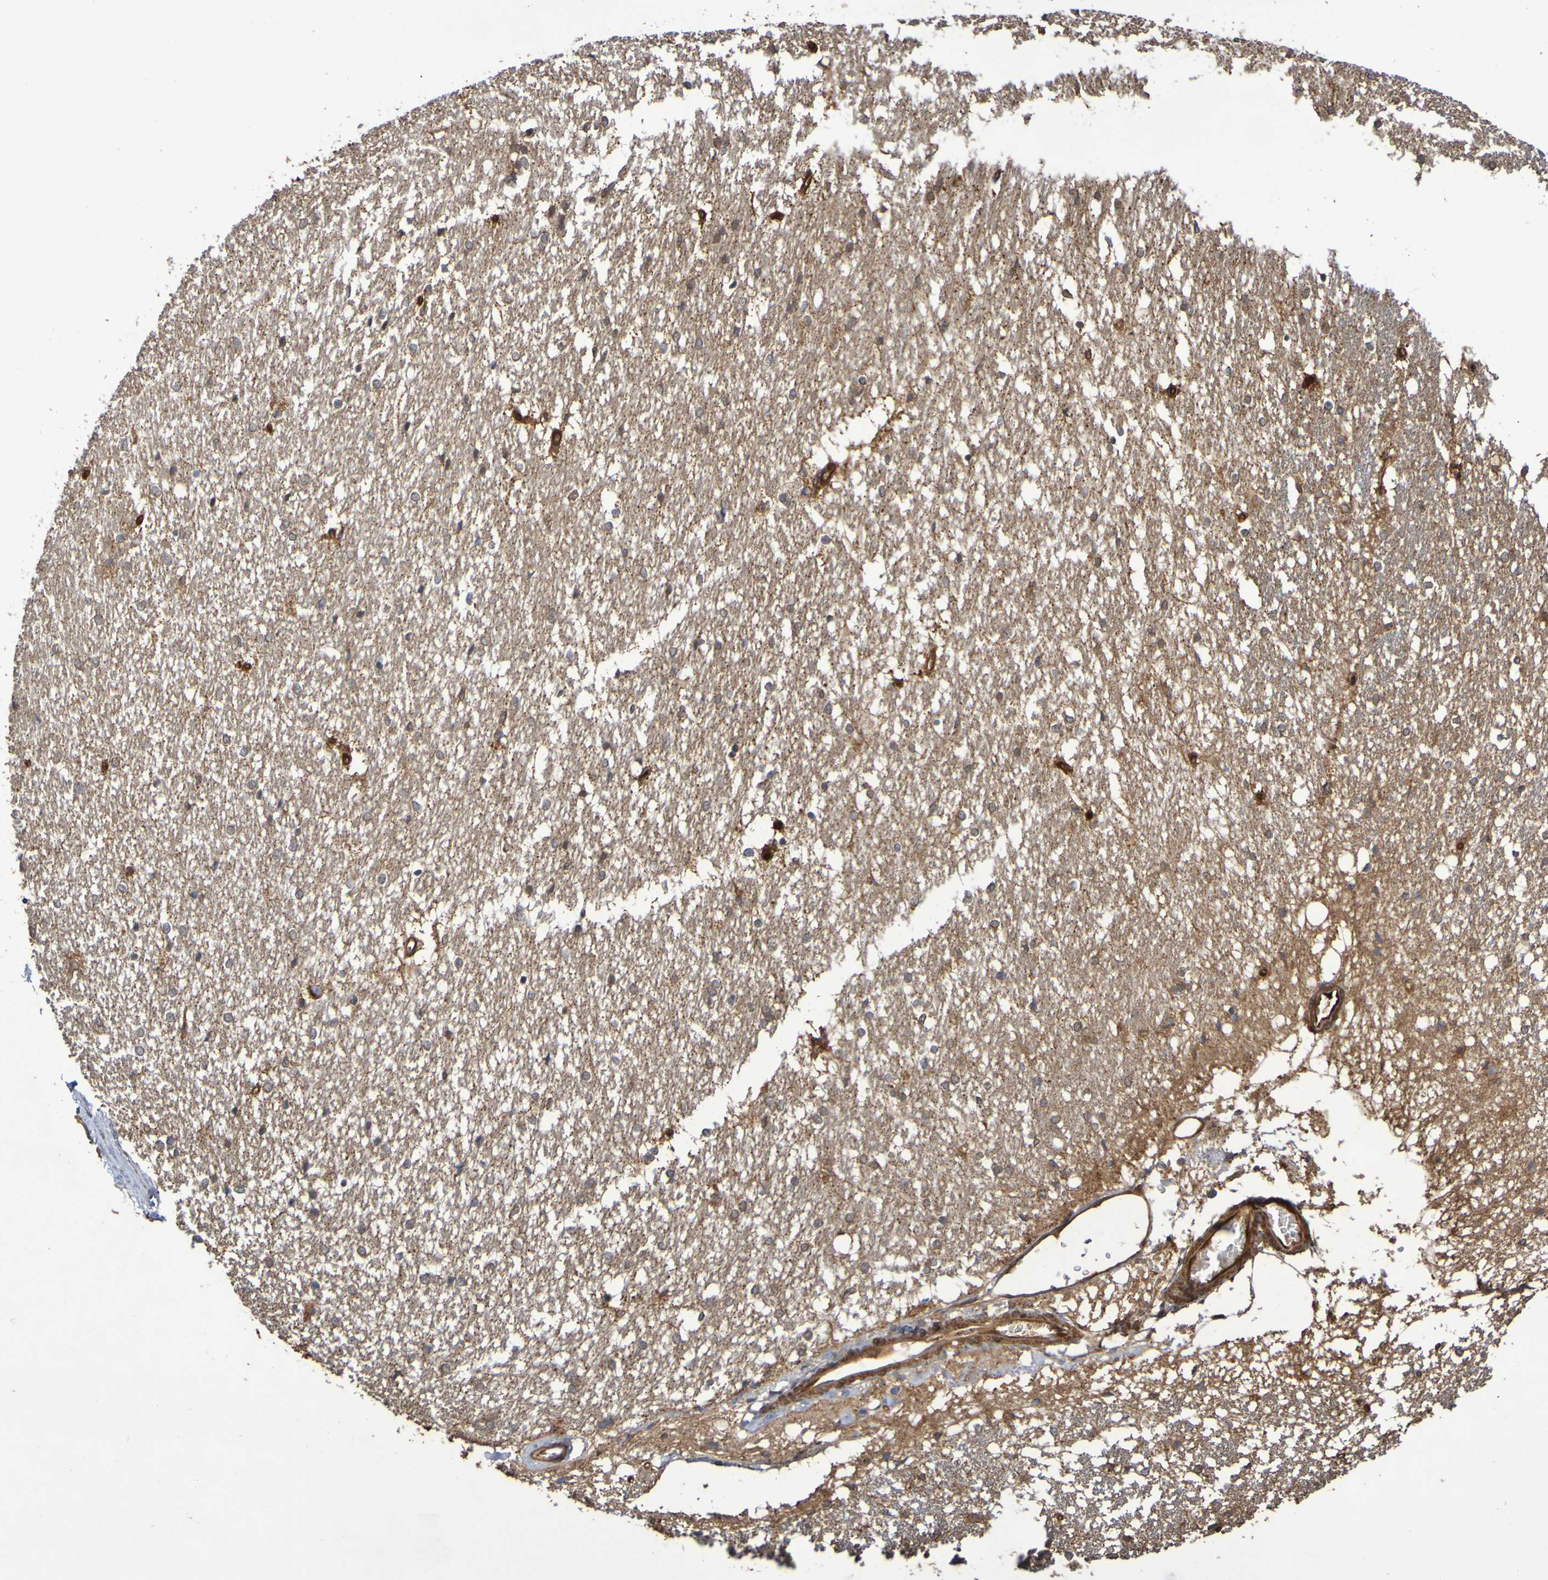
{"staining": {"intensity": "strong", "quantity": "25%-75%", "location": "cytoplasmic/membranous,nuclear"}, "tissue": "hippocampus", "cell_type": "Glial cells", "image_type": "normal", "snomed": [{"axis": "morphology", "description": "Normal tissue, NOS"}, {"axis": "topography", "description": "Hippocampus"}], "caption": "A brown stain shows strong cytoplasmic/membranous,nuclear positivity of a protein in glial cells of benign hippocampus. The protein of interest is shown in brown color, while the nuclei are stained blue.", "gene": "SERPINB6", "patient": {"sex": "female", "age": 19}}